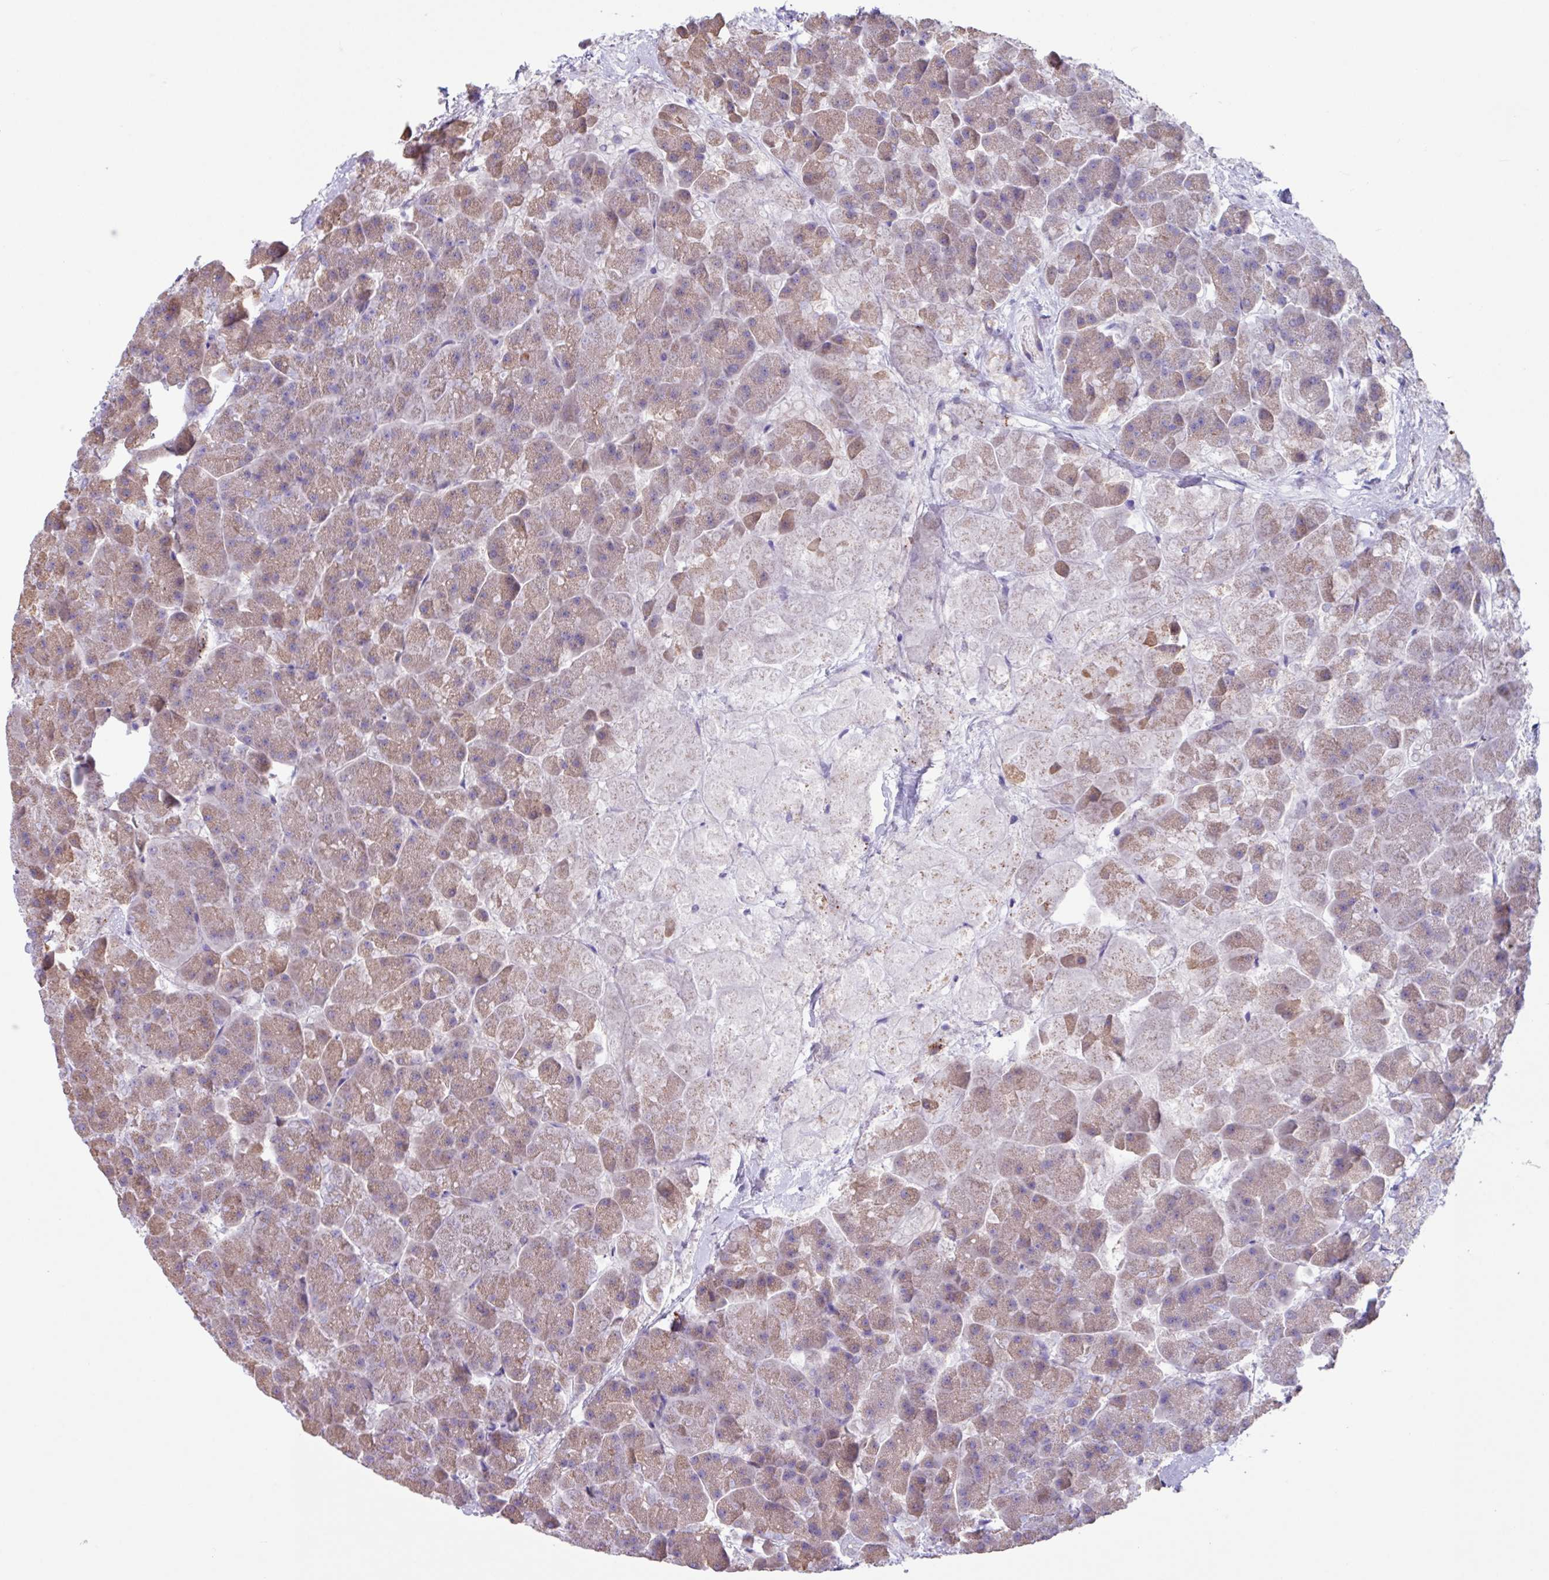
{"staining": {"intensity": "moderate", "quantity": "25%-75%", "location": "cytoplasmic/membranous"}, "tissue": "pancreas", "cell_type": "Exocrine glandular cells", "image_type": "normal", "snomed": [{"axis": "morphology", "description": "Normal tissue, NOS"}, {"axis": "topography", "description": "Pancreas"}, {"axis": "topography", "description": "Peripheral nerve tissue"}], "caption": "This photomicrograph displays unremarkable pancreas stained with IHC to label a protein in brown. The cytoplasmic/membranous of exocrine glandular cells show moderate positivity for the protein. Nuclei are counter-stained blue.", "gene": "OTULIN", "patient": {"sex": "male", "age": 54}}